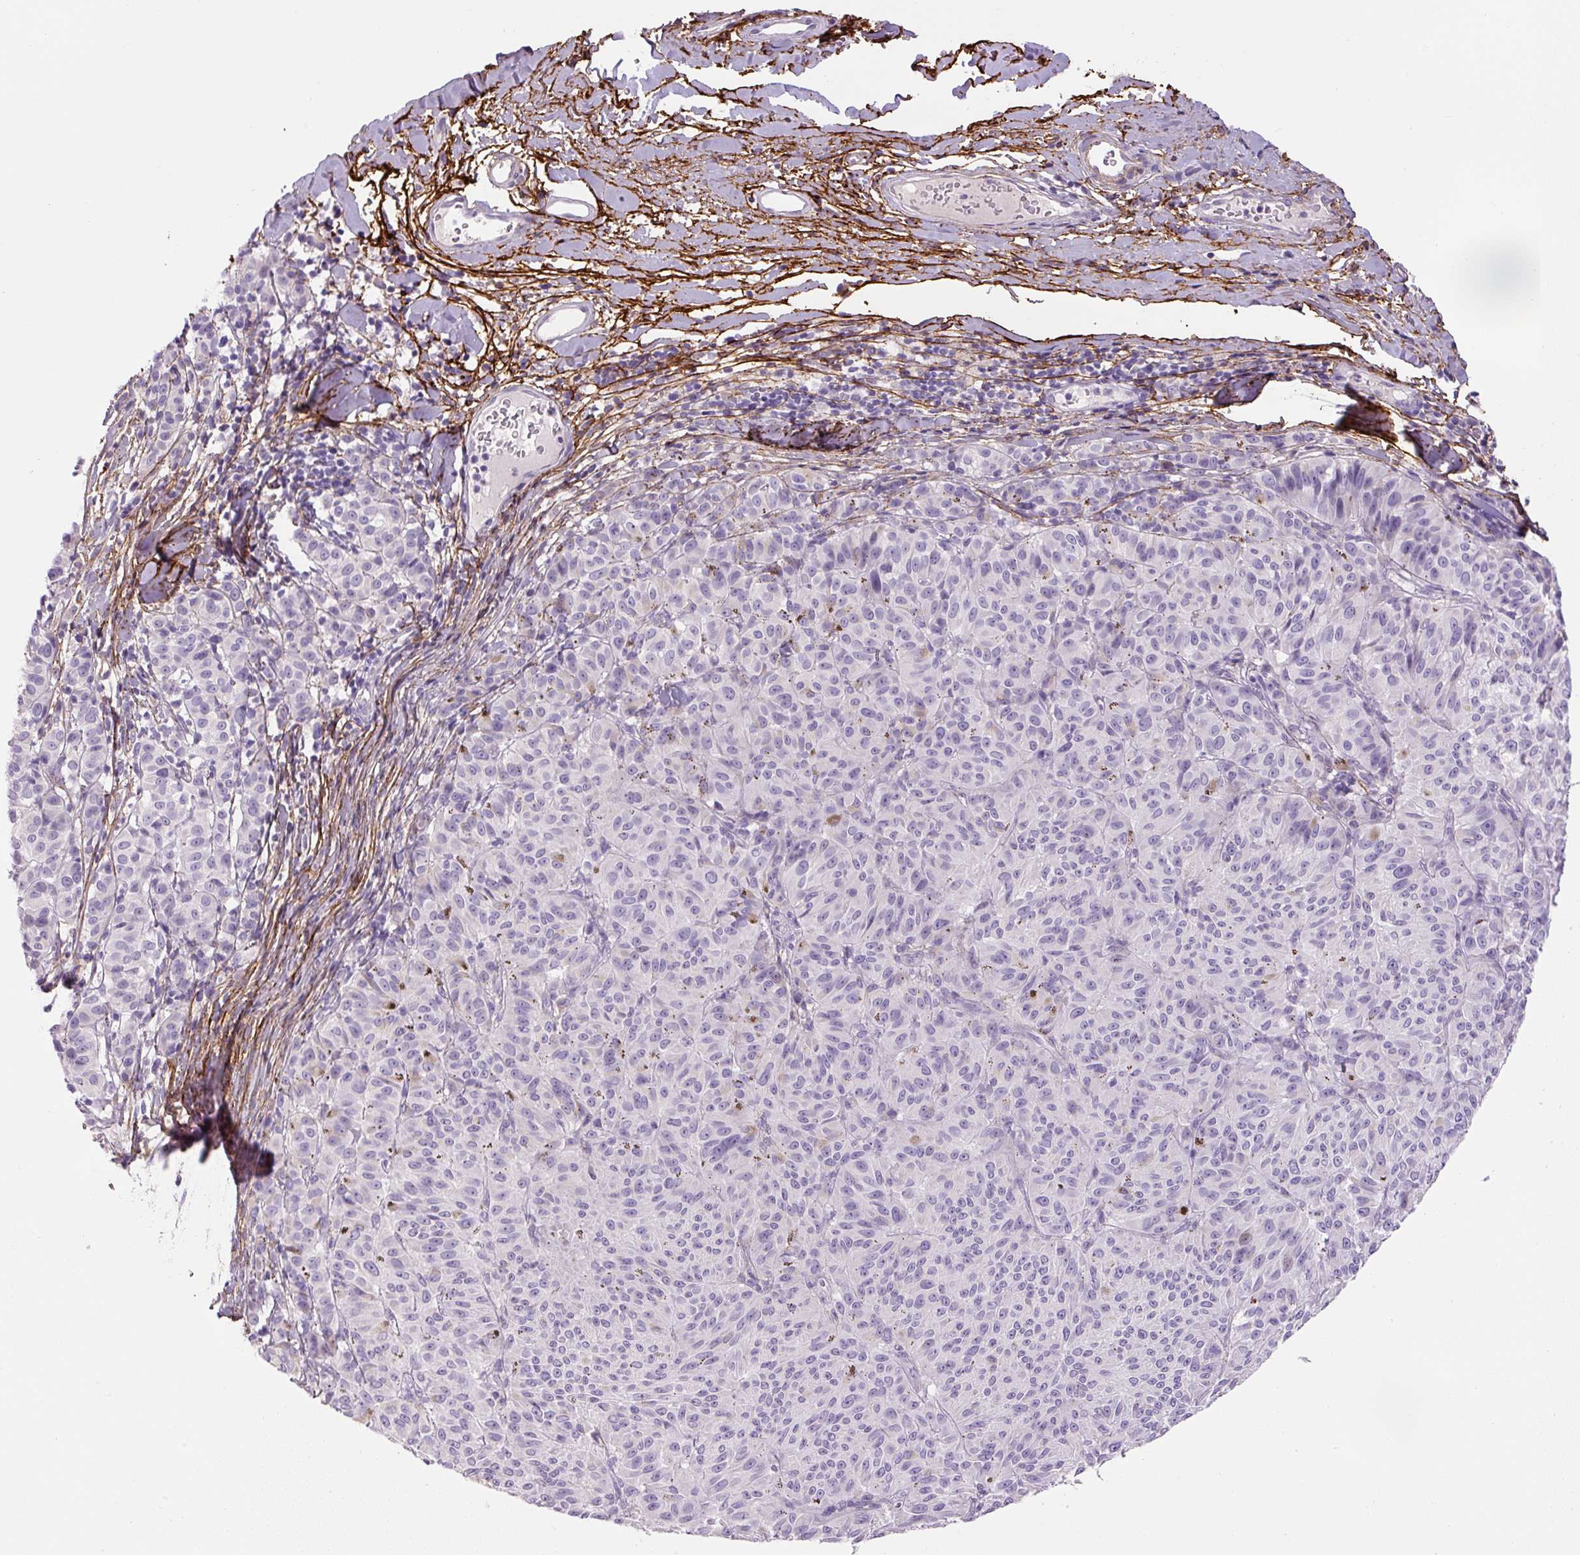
{"staining": {"intensity": "negative", "quantity": "none", "location": "none"}, "tissue": "melanoma", "cell_type": "Tumor cells", "image_type": "cancer", "snomed": [{"axis": "morphology", "description": "Malignant melanoma, NOS"}, {"axis": "topography", "description": "Skin"}], "caption": "The photomicrograph demonstrates no significant staining in tumor cells of malignant melanoma.", "gene": "FBN1", "patient": {"sex": "female", "age": 72}}